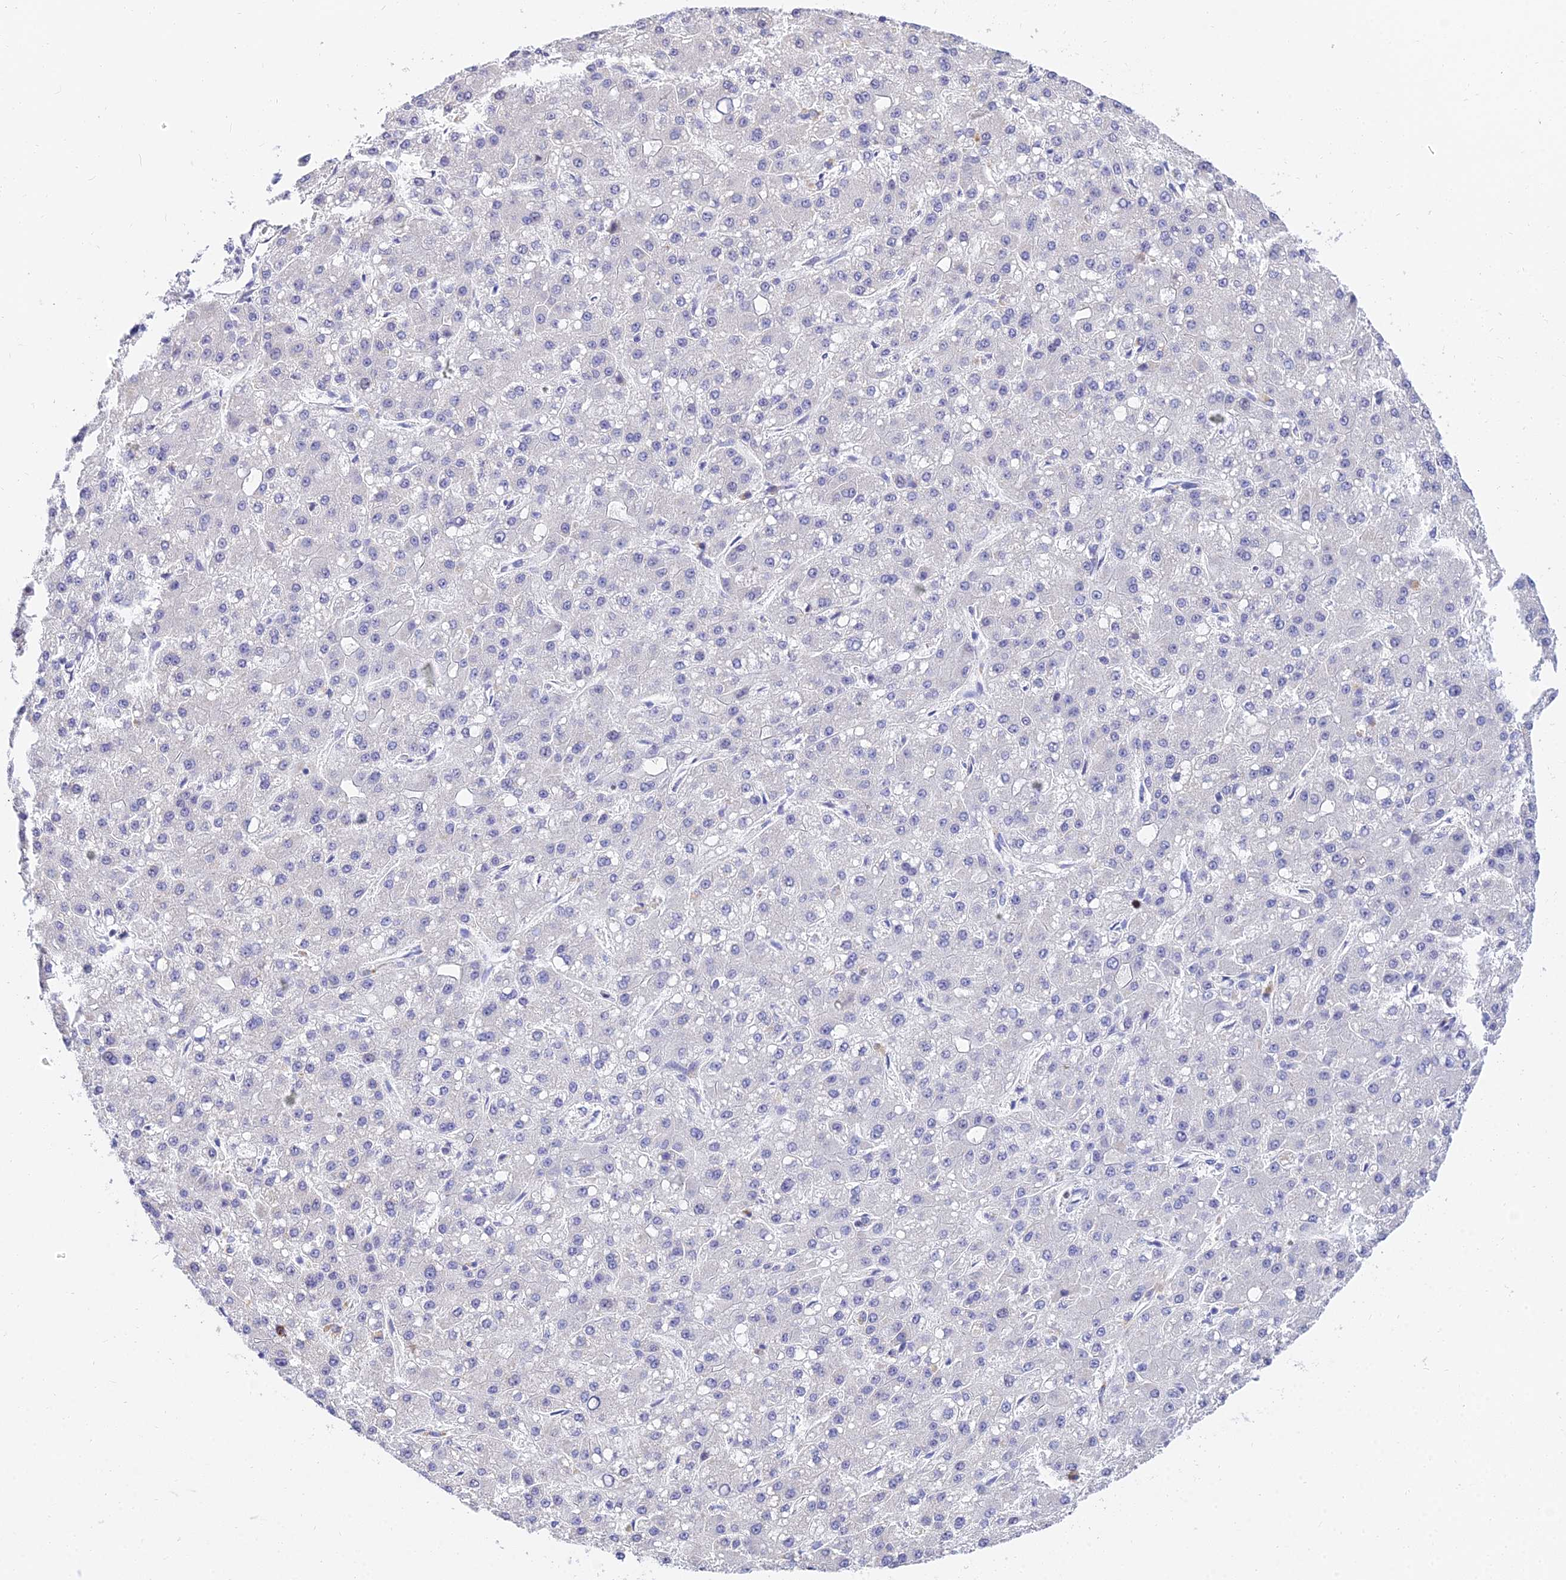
{"staining": {"intensity": "negative", "quantity": "none", "location": "none"}, "tissue": "liver cancer", "cell_type": "Tumor cells", "image_type": "cancer", "snomed": [{"axis": "morphology", "description": "Carcinoma, Hepatocellular, NOS"}, {"axis": "topography", "description": "Liver"}], "caption": "Immunohistochemistry of human liver cancer (hepatocellular carcinoma) displays no positivity in tumor cells.", "gene": "VWC2L", "patient": {"sex": "male", "age": 67}}